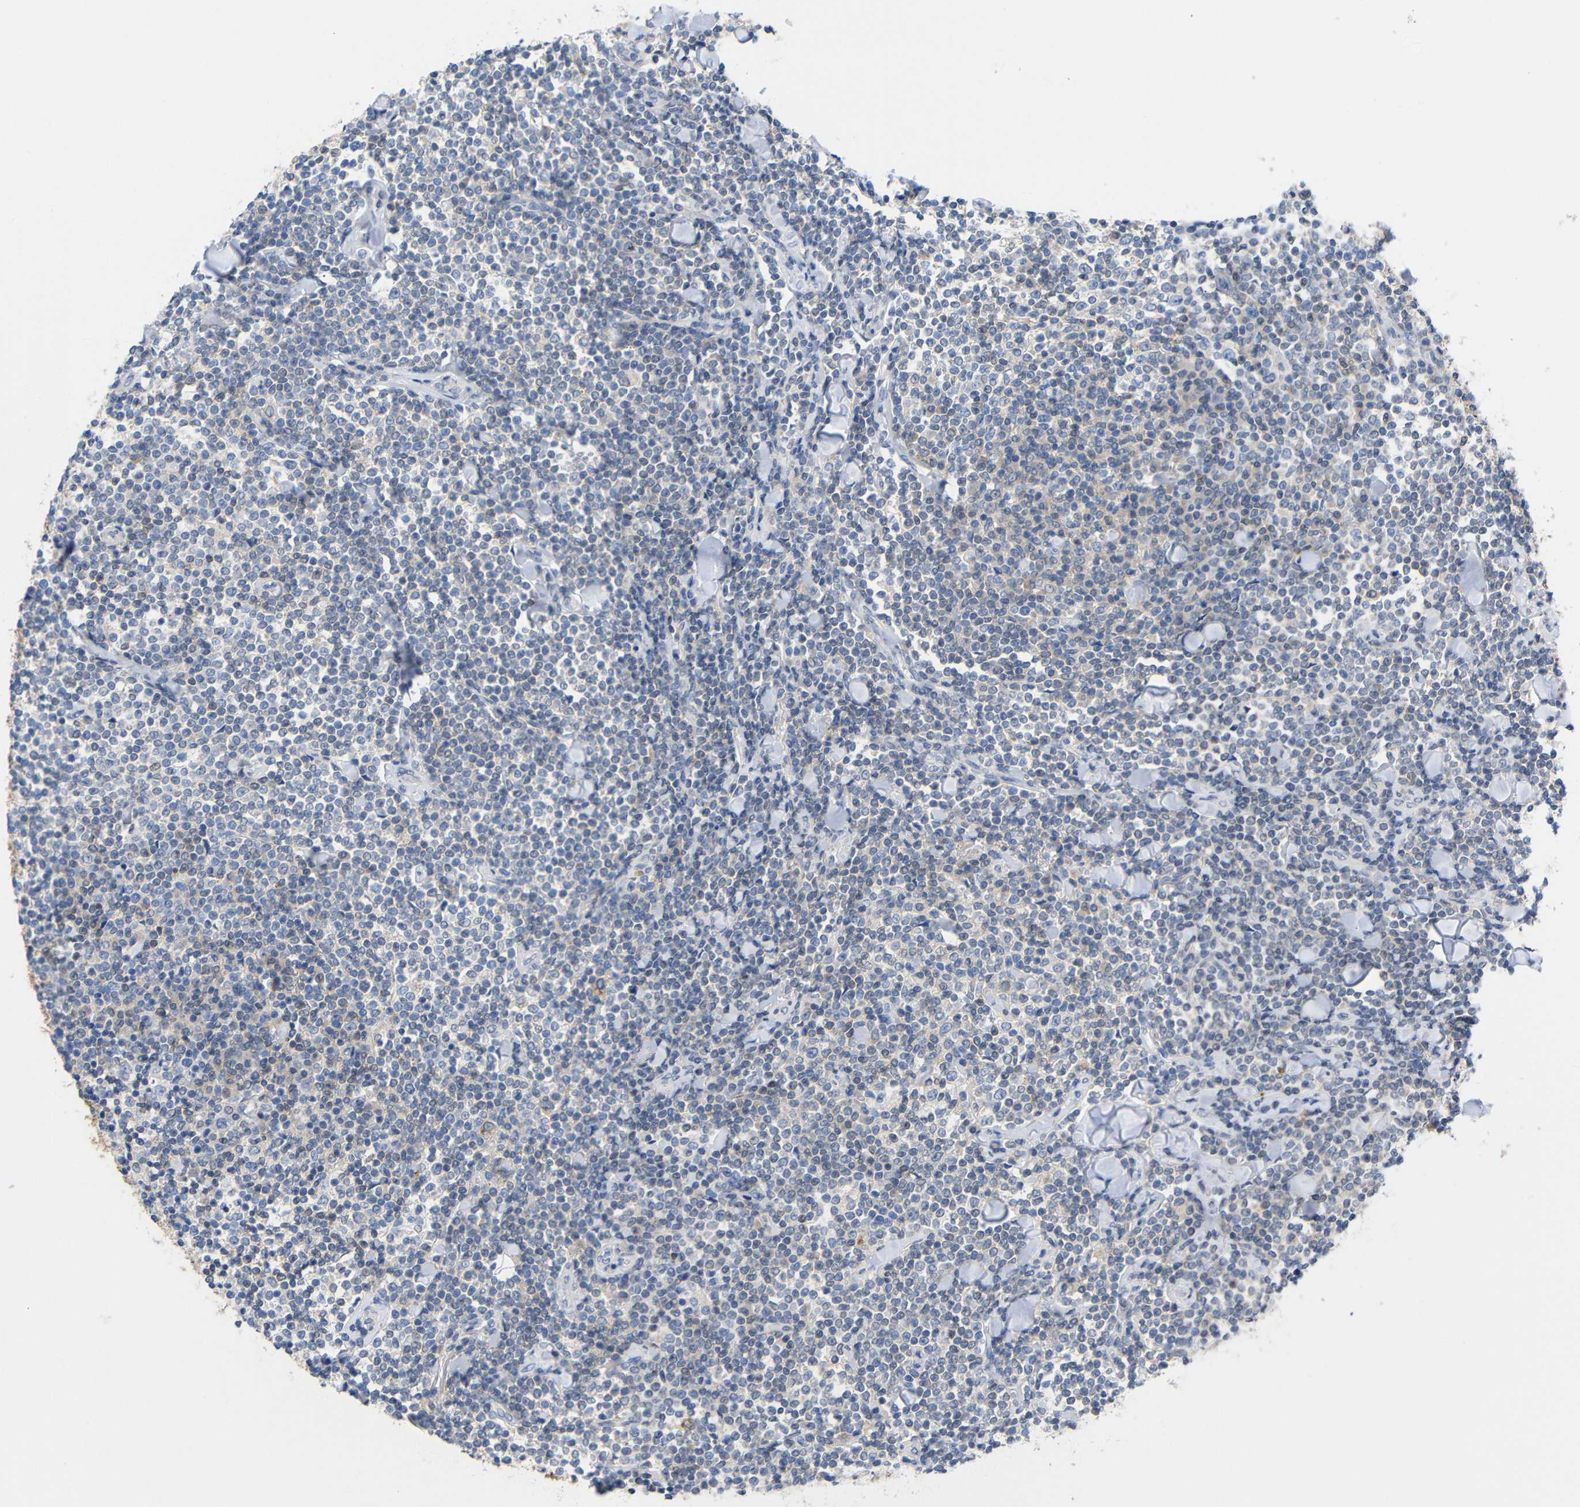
{"staining": {"intensity": "negative", "quantity": "none", "location": "none"}, "tissue": "lymphoma", "cell_type": "Tumor cells", "image_type": "cancer", "snomed": [{"axis": "morphology", "description": "Malignant lymphoma, non-Hodgkin's type, Low grade"}, {"axis": "topography", "description": "Soft tissue"}], "caption": "There is no significant staining in tumor cells of low-grade malignant lymphoma, non-Hodgkin's type.", "gene": "PEBP1", "patient": {"sex": "male", "age": 92}}